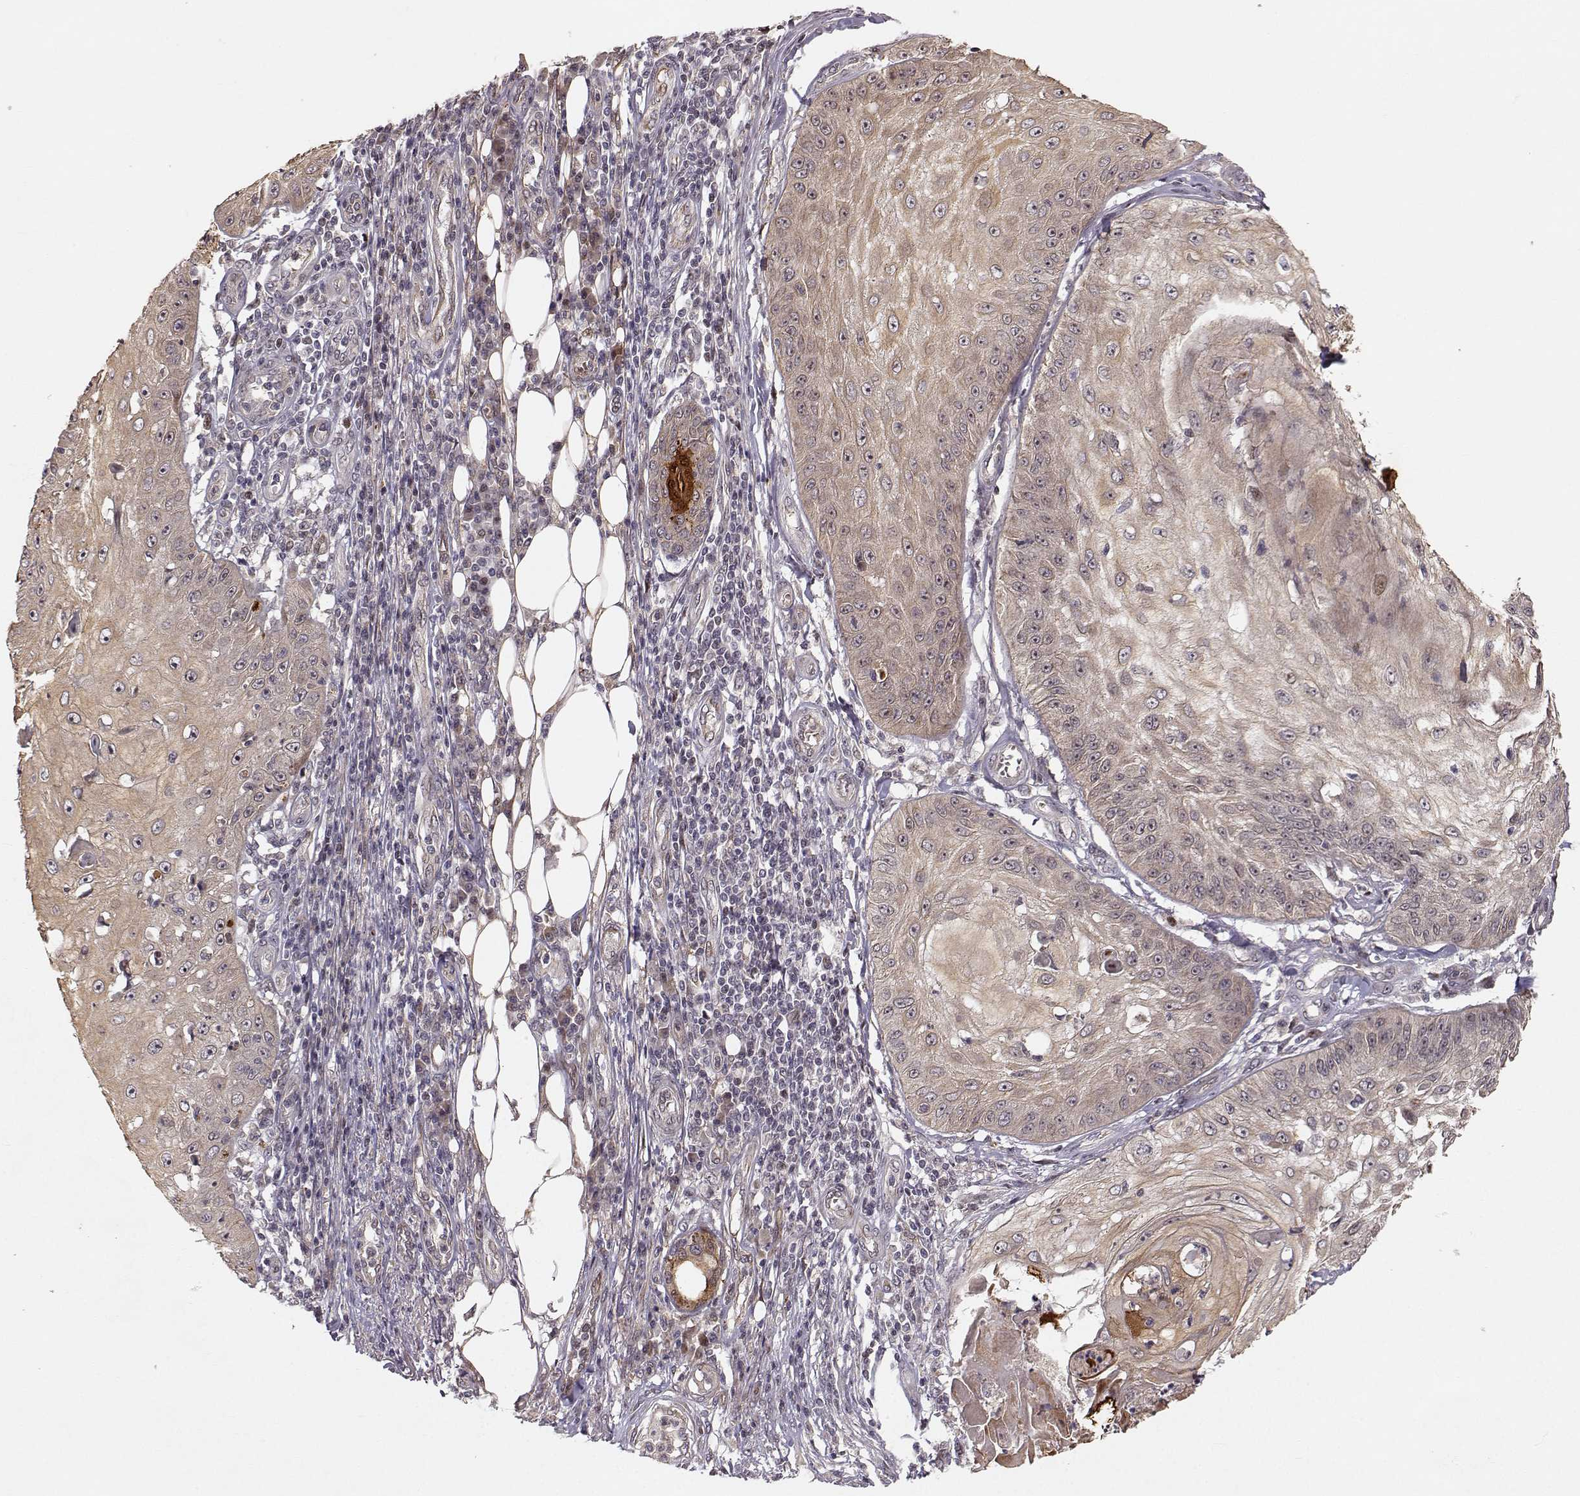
{"staining": {"intensity": "weak", "quantity": ">75%", "location": "cytoplasmic/membranous"}, "tissue": "skin cancer", "cell_type": "Tumor cells", "image_type": "cancer", "snomed": [{"axis": "morphology", "description": "Squamous cell carcinoma, NOS"}, {"axis": "topography", "description": "Skin"}], "caption": "Skin cancer was stained to show a protein in brown. There is low levels of weak cytoplasmic/membranous expression in about >75% of tumor cells.", "gene": "APC", "patient": {"sex": "male", "age": 70}}